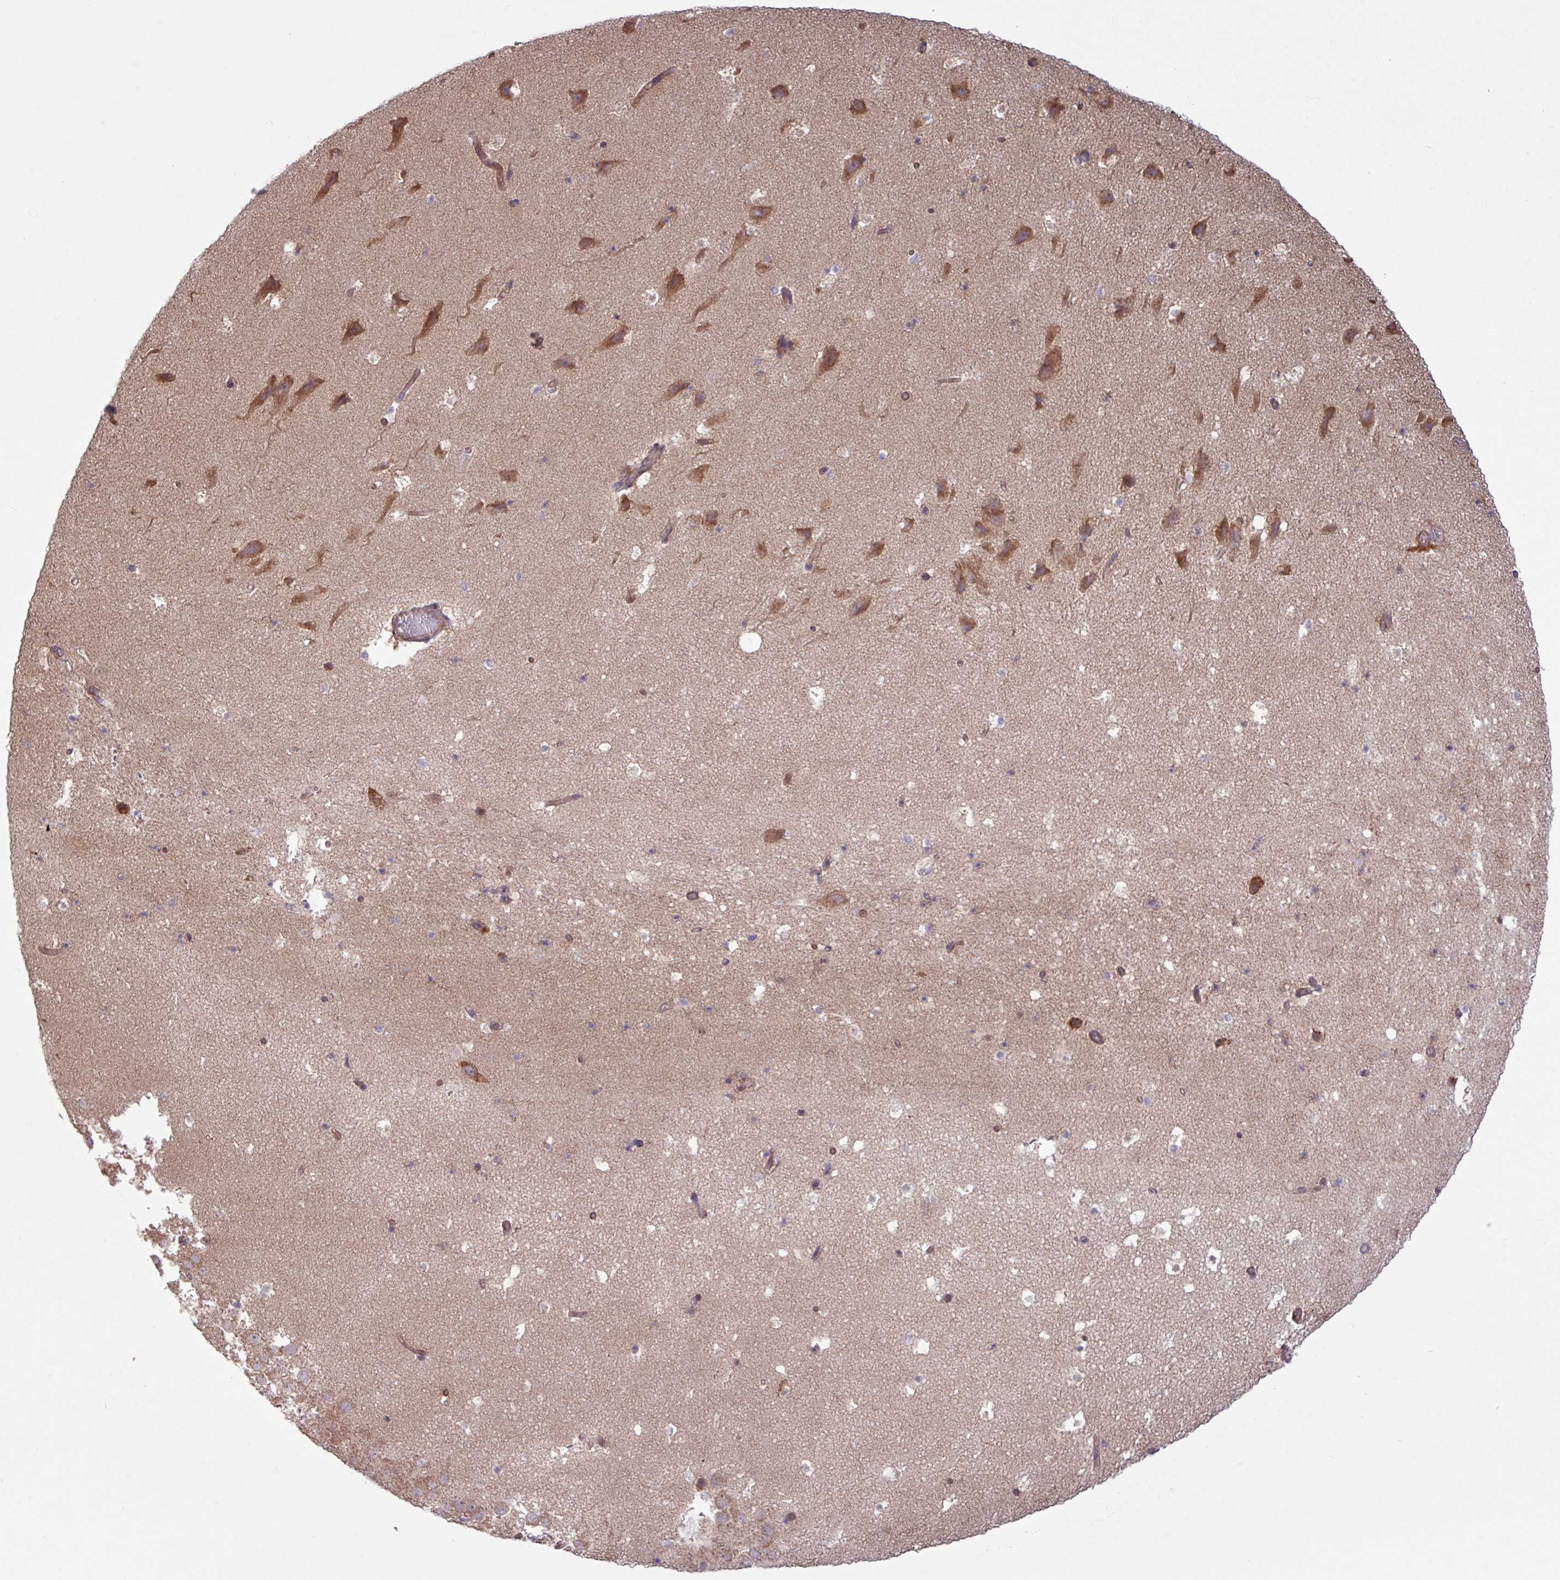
{"staining": {"intensity": "negative", "quantity": "none", "location": "none"}, "tissue": "hippocampus", "cell_type": "Glial cells", "image_type": "normal", "snomed": [{"axis": "morphology", "description": "Normal tissue, NOS"}, {"axis": "topography", "description": "Hippocampus"}], "caption": "Glial cells show no significant protein positivity in normal hippocampus.", "gene": "PDPR", "patient": {"sex": "male", "age": 37}}